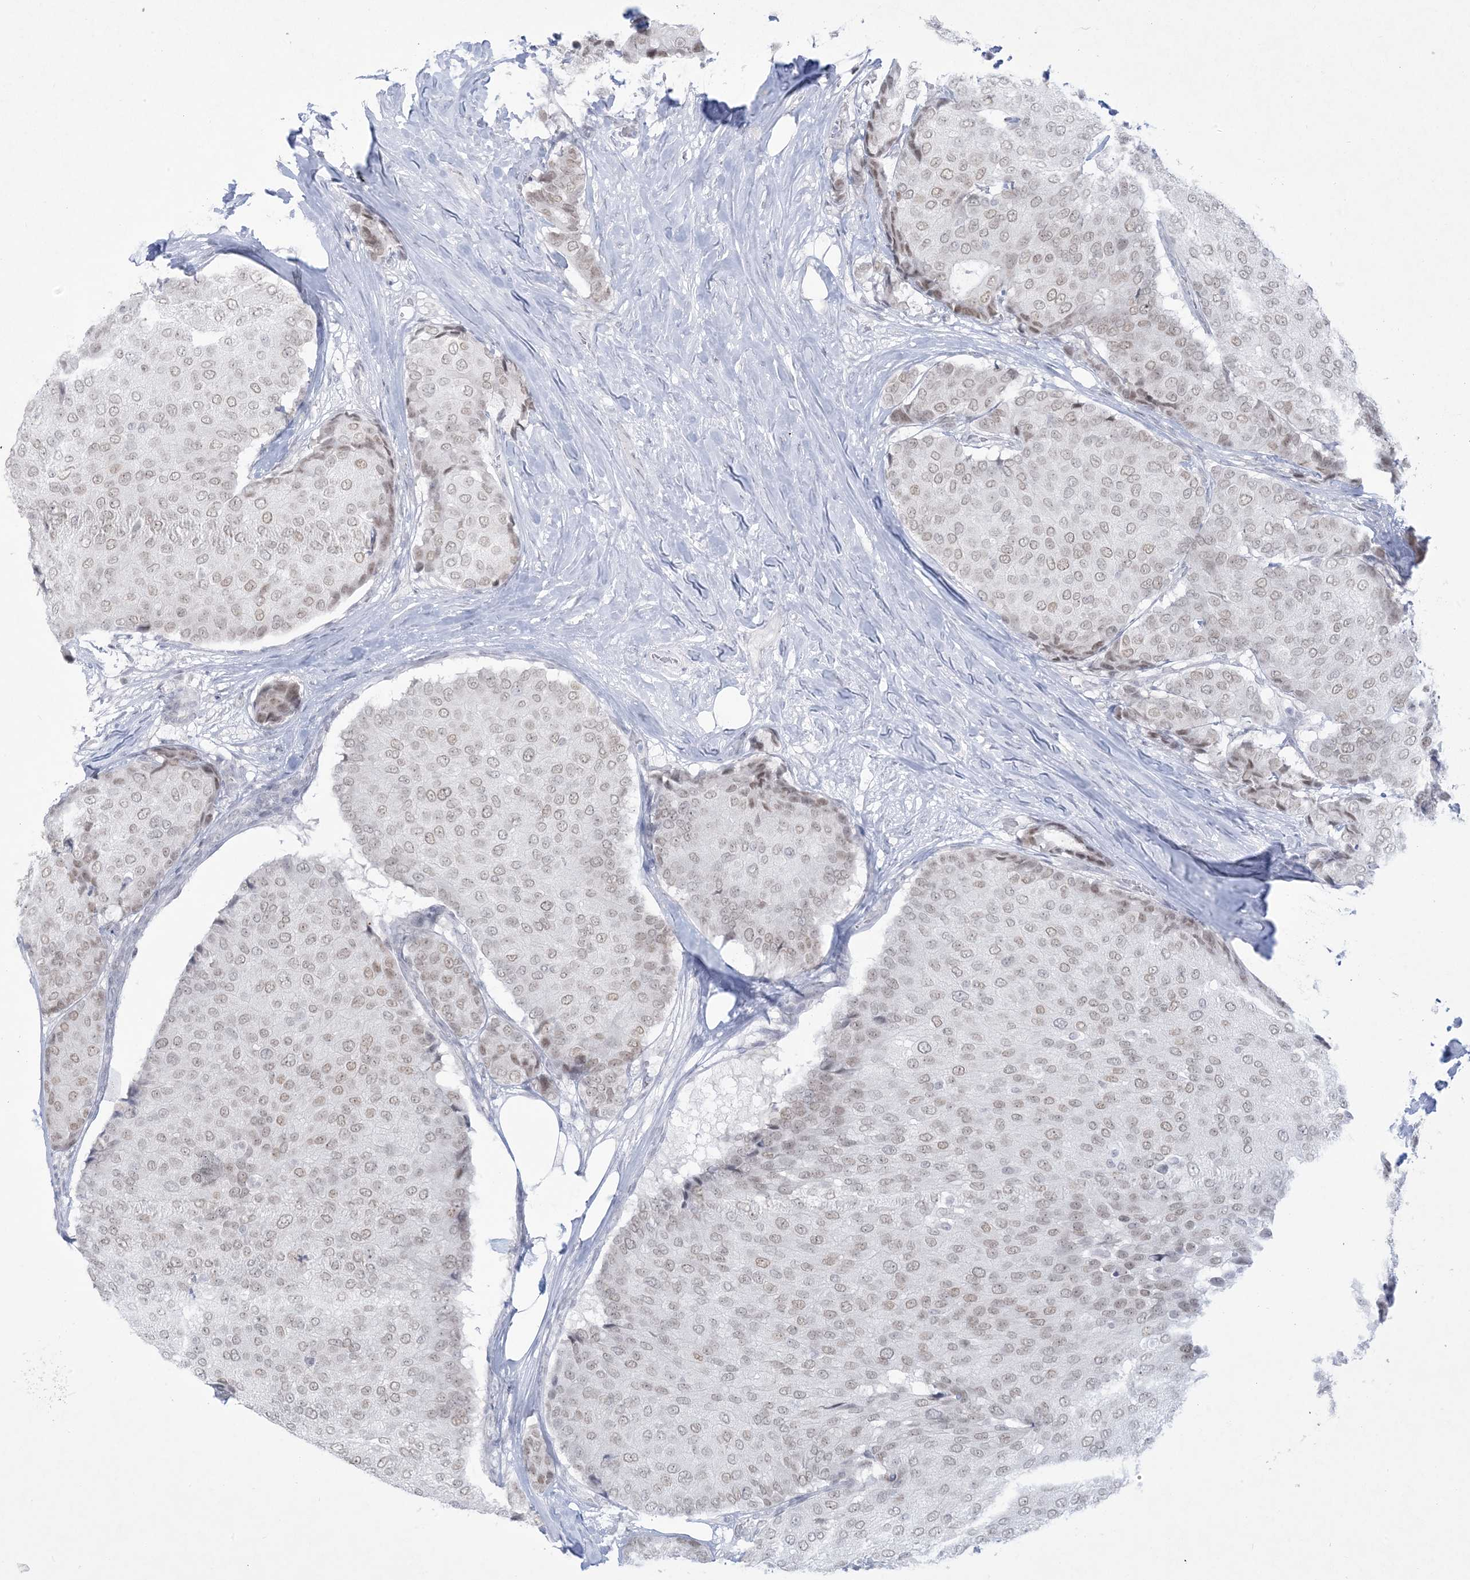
{"staining": {"intensity": "weak", "quantity": ">75%", "location": "nuclear"}, "tissue": "breast cancer", "cell_type": "Tumor cells", "image_type": "cancer", "snomed": [{"axis": "morphology", "description": "Duct carcinoma"}, {"axis": "topography", "description": "Breast"}], "caption": "IHC photomicrograph of neoplastic tissue: human breast invasive ductal carcinoma stained using immunohistochemistry exhibits low levels of weak protein expression localized specifically in the nuclear of tumor cells, appearing as a nuclear brown color.", "gene": "HOMEZ", "patient": {"sex": "female", "age": 75}}